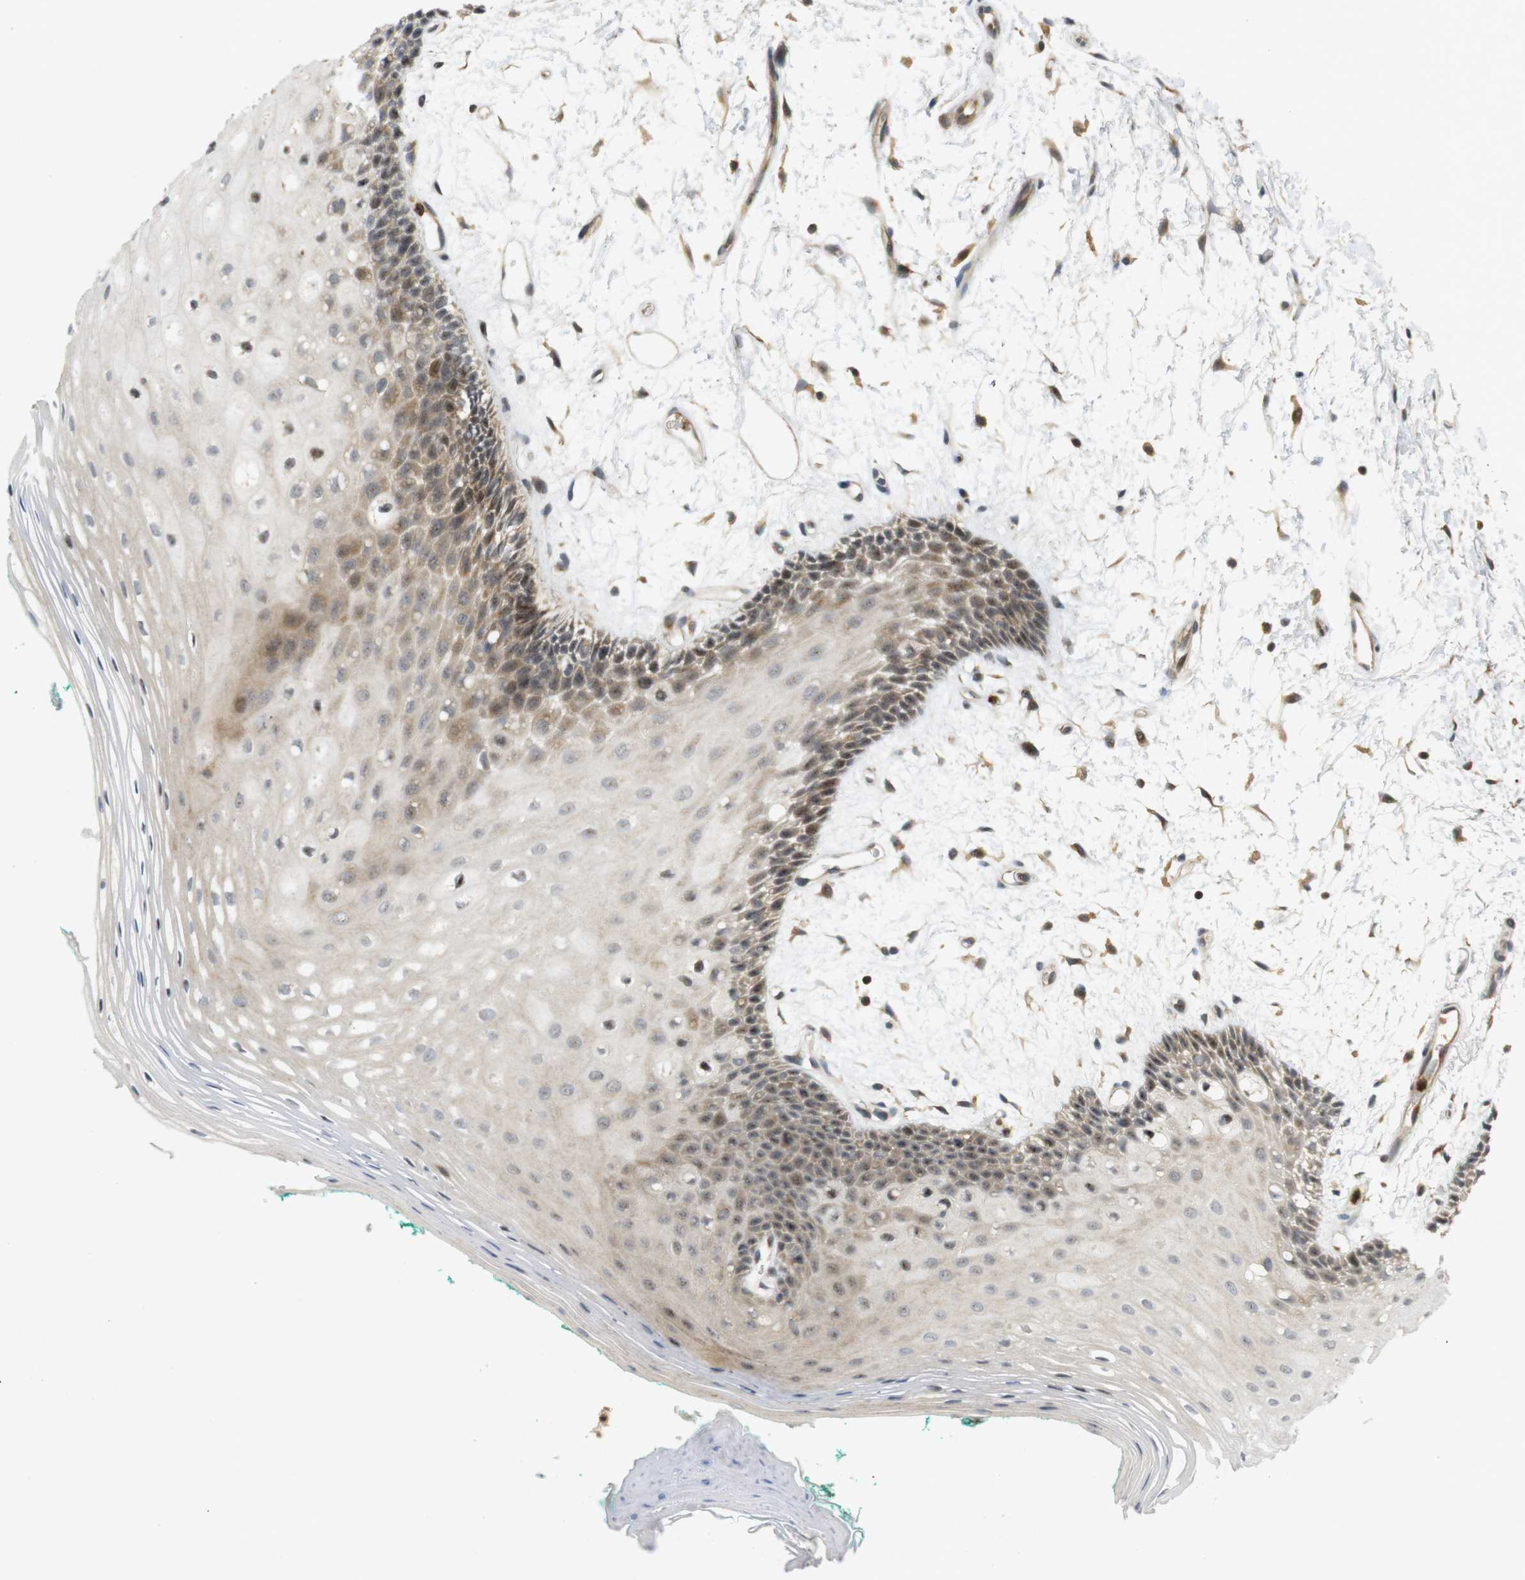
{"staining": {"intensity": "moderate", "quantity": "<25%", "location": "cytoplasmic/membranous"}, "tissue": "oral mucosa", "cell_type": "Squamous epithelial cells", "image_type": "normal", "snomed": [{"axis": "morphology", "description": "Normal tissue, NOS"}, {"axis": "topography", "description": "Skeletal muscle"}, {"axis": "topography", "description": "Oral tissue"}, {"axis": "topography", "description": "Peripheral nerve tissue"}], "caption": "Immunohistochemistry (DAB) staining of unremarkable oral mucosa displays moderate cytoplasmic/membranous protein staining in approximately <25% of squamous epithelial cells.", "gene": "TMX3", "patient": {"sex": "female", "age": 84}}